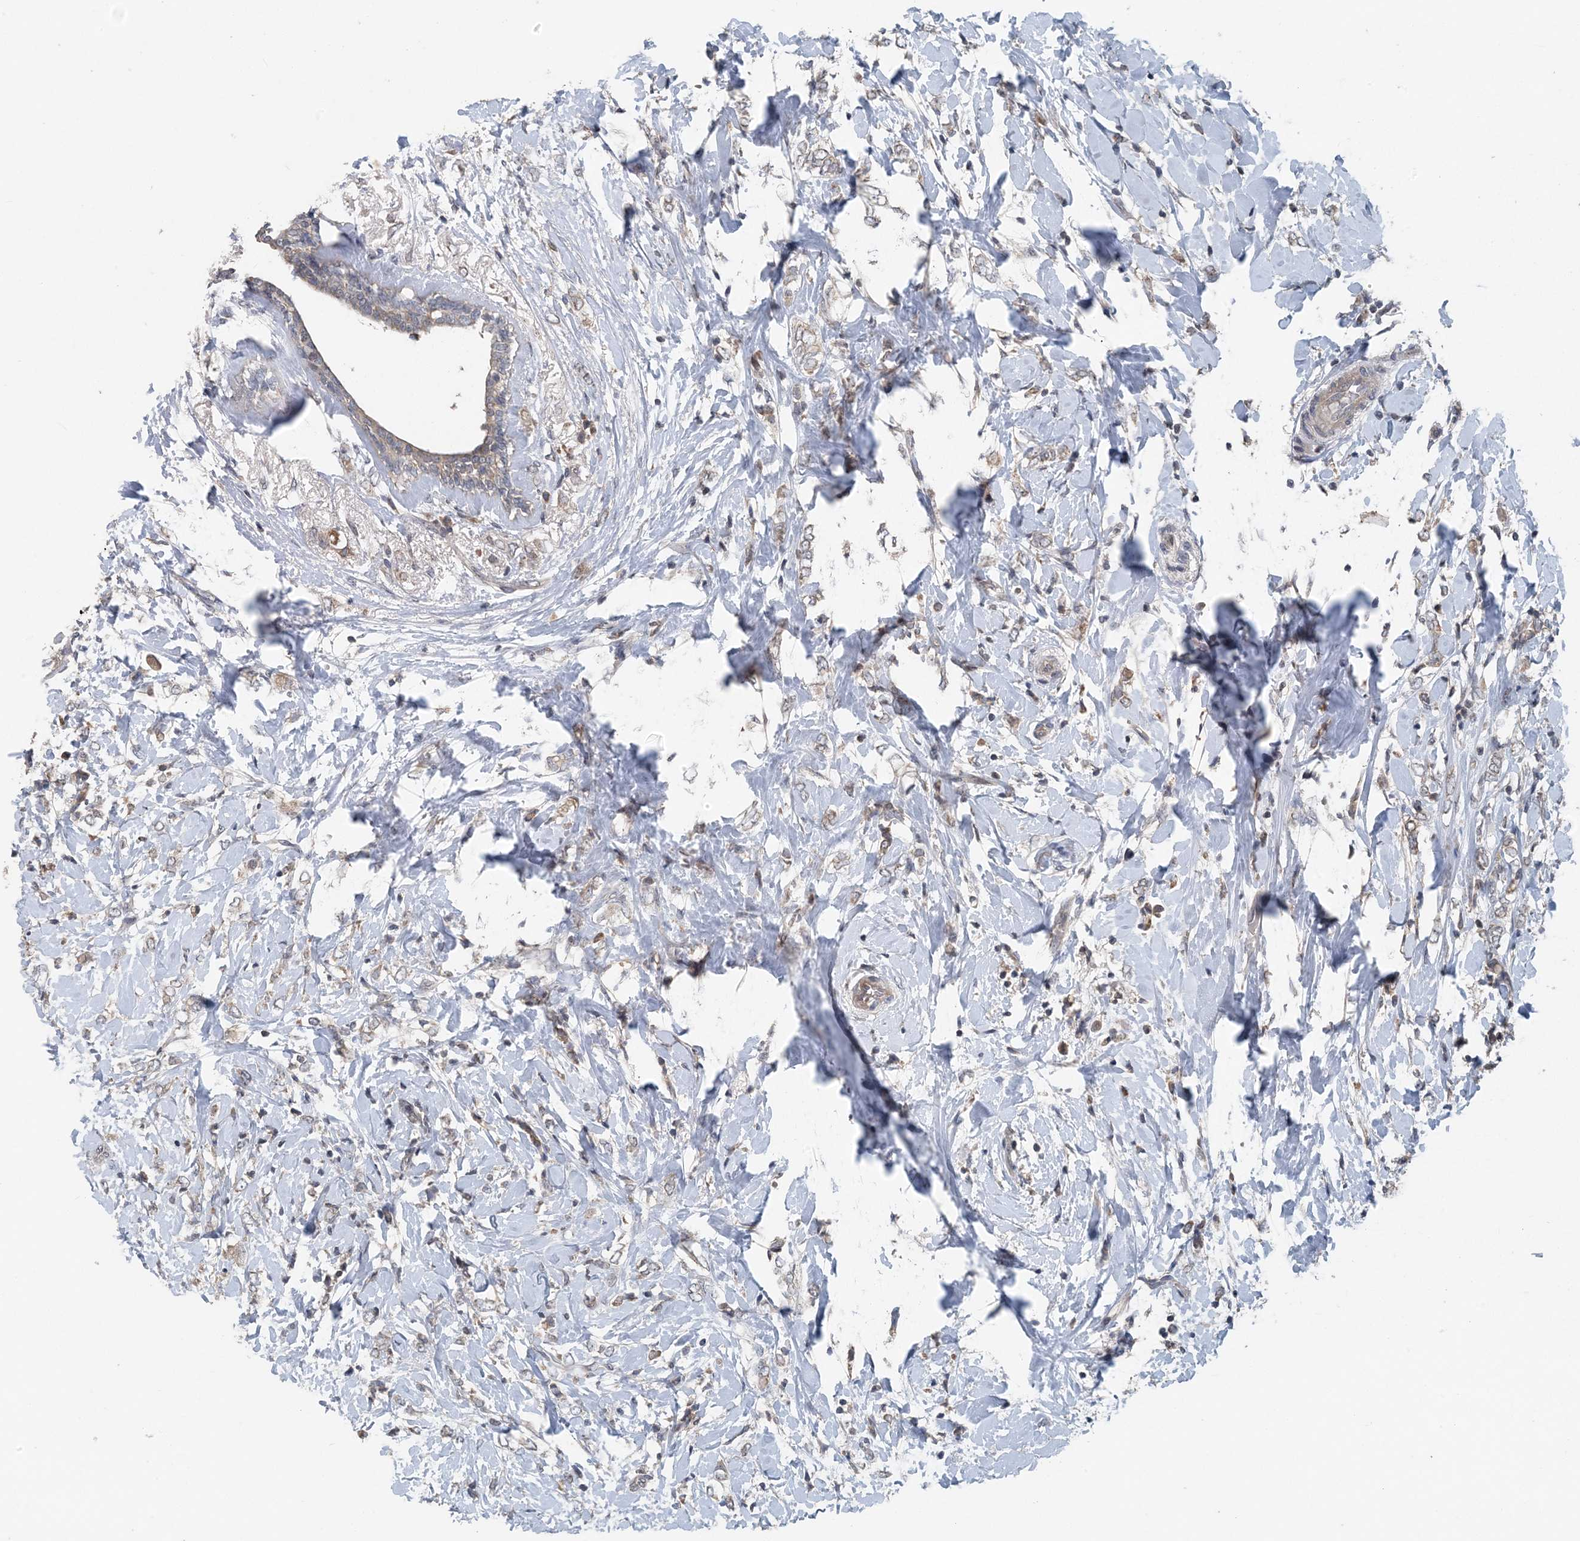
{"staining": {"intensity": "negative", "quantity": "none", "location": "none"}, "tissue": "breast cancer", "cell_type": "Tumor cells", "image_type": "cancer", "snomed": [{"axis": "morphology", "description": "Normal tissue, NOS"}, {"axis": "morphology", "description": "Lobular carcinoma"}, {"axis": "topography", "description": "Breast"}], "caption": "Tumor cells show no significant positivity in lobular carcinoma (breast). (Stains: DAB (3,3'-diaminobenzidine) IHC with hematoxylin counter stain, Microscopy: brightfield microscopy at high magnification).", "gene": "MYO9B", "patient": {"sex": "female", "age": 47}}